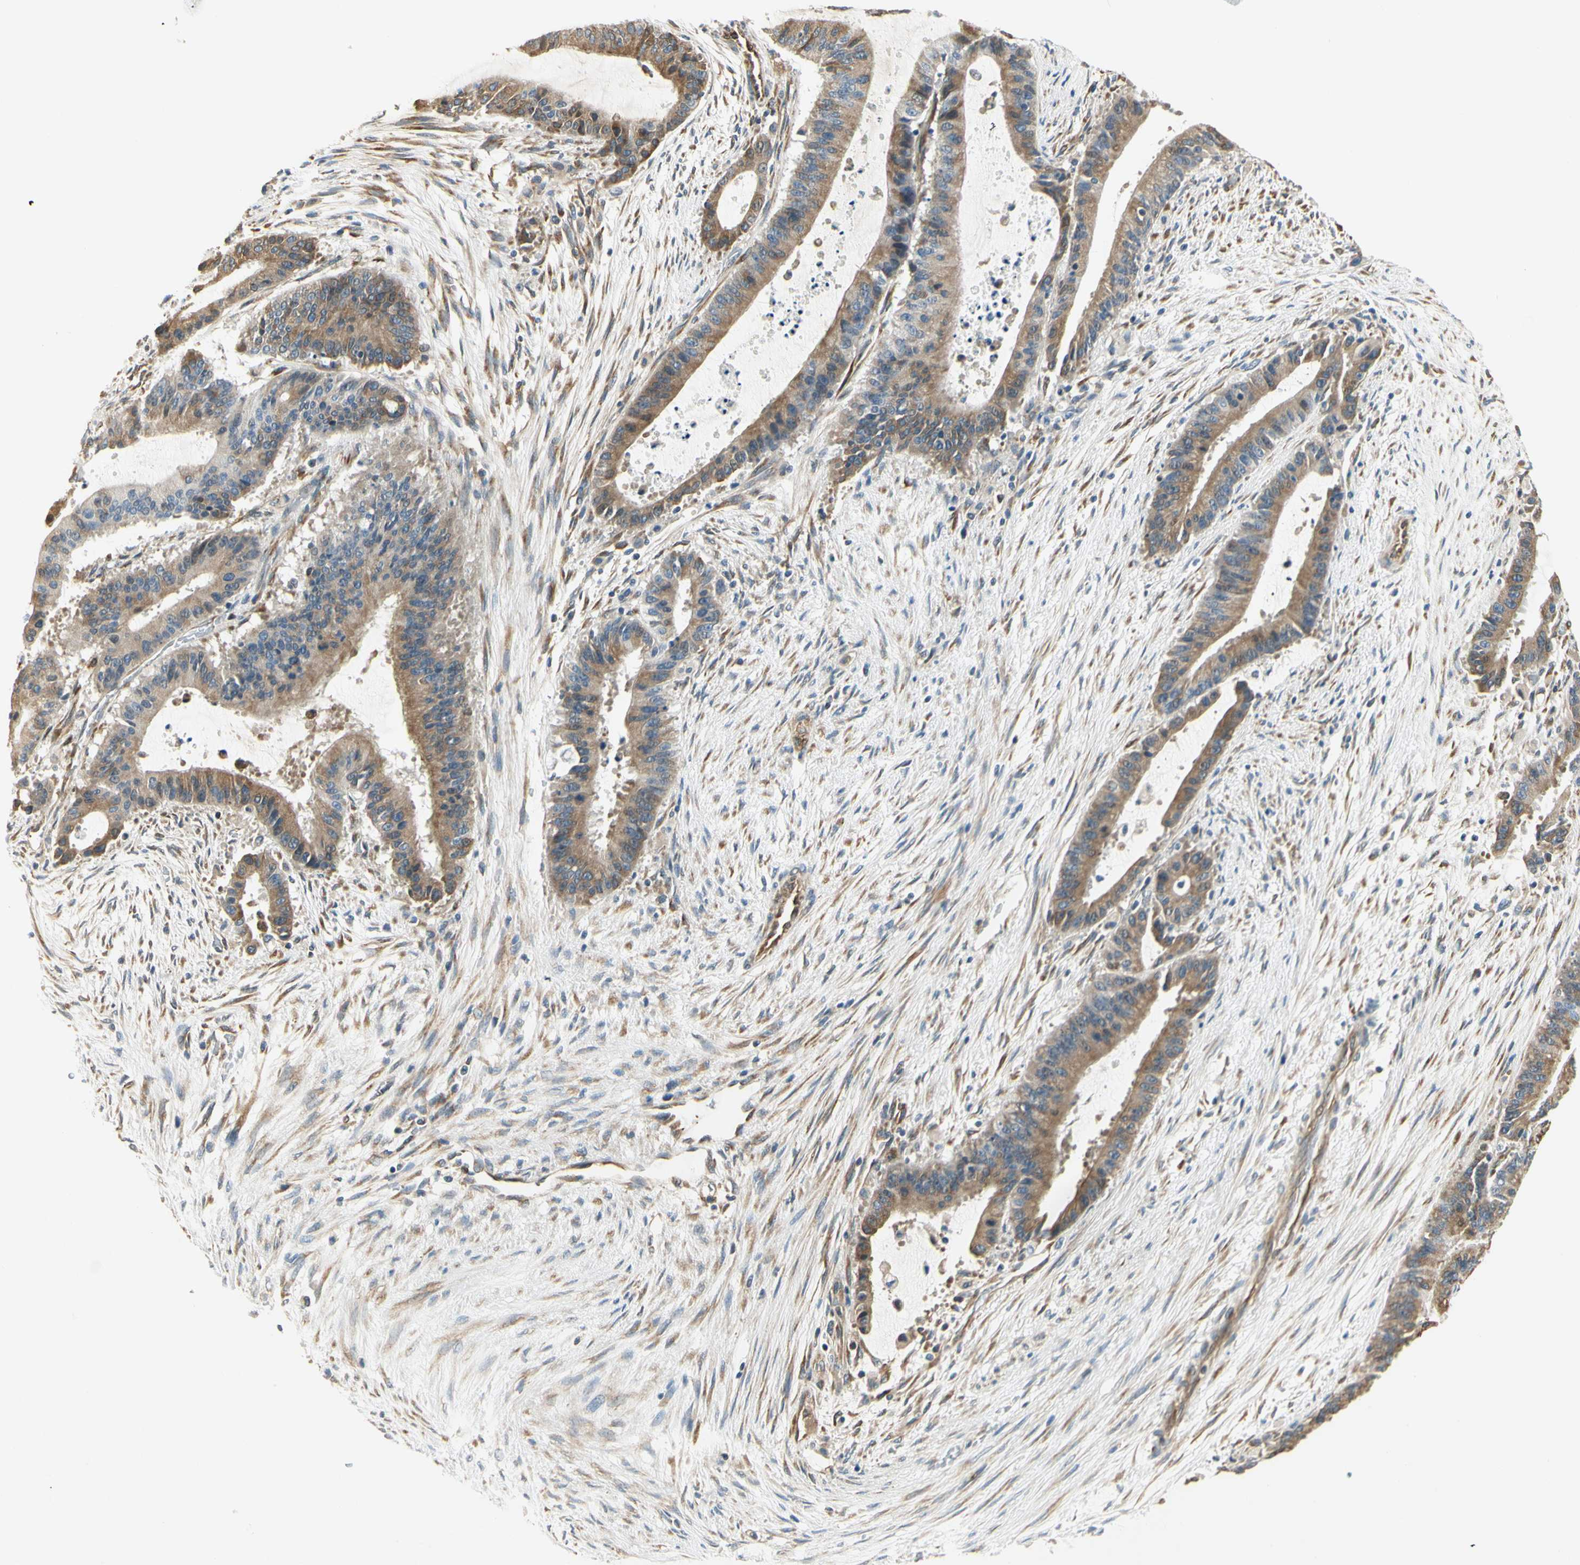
{"staining": {"intensity": "moderate", "quantity": "25%-75%", "location": "cytoplasmic/membranous"}, "tissue": "liver cancer", "cell_type": "Tumor cells", "image_type": "cancer", "snomed": [{"axis": "morphology", "description": "Cholangiocarcinoma"}, {"axis": "topography", "description": "Liver"}], "caption": "Immunohistochemistry (DAB) staining of human liver cholangiocarcinoma exhibits moderate cytoplasmic/membranous protein positivity in about 25%-75% of tumor cells. Using DAB (3,3'-diaminobenzidine) (brown) and hematoxylin (blue) stains, captured at high magnification using brightfield microscopy.", "gene": "IGDCC4", "patient": {"sex": "female", "age": 73}}